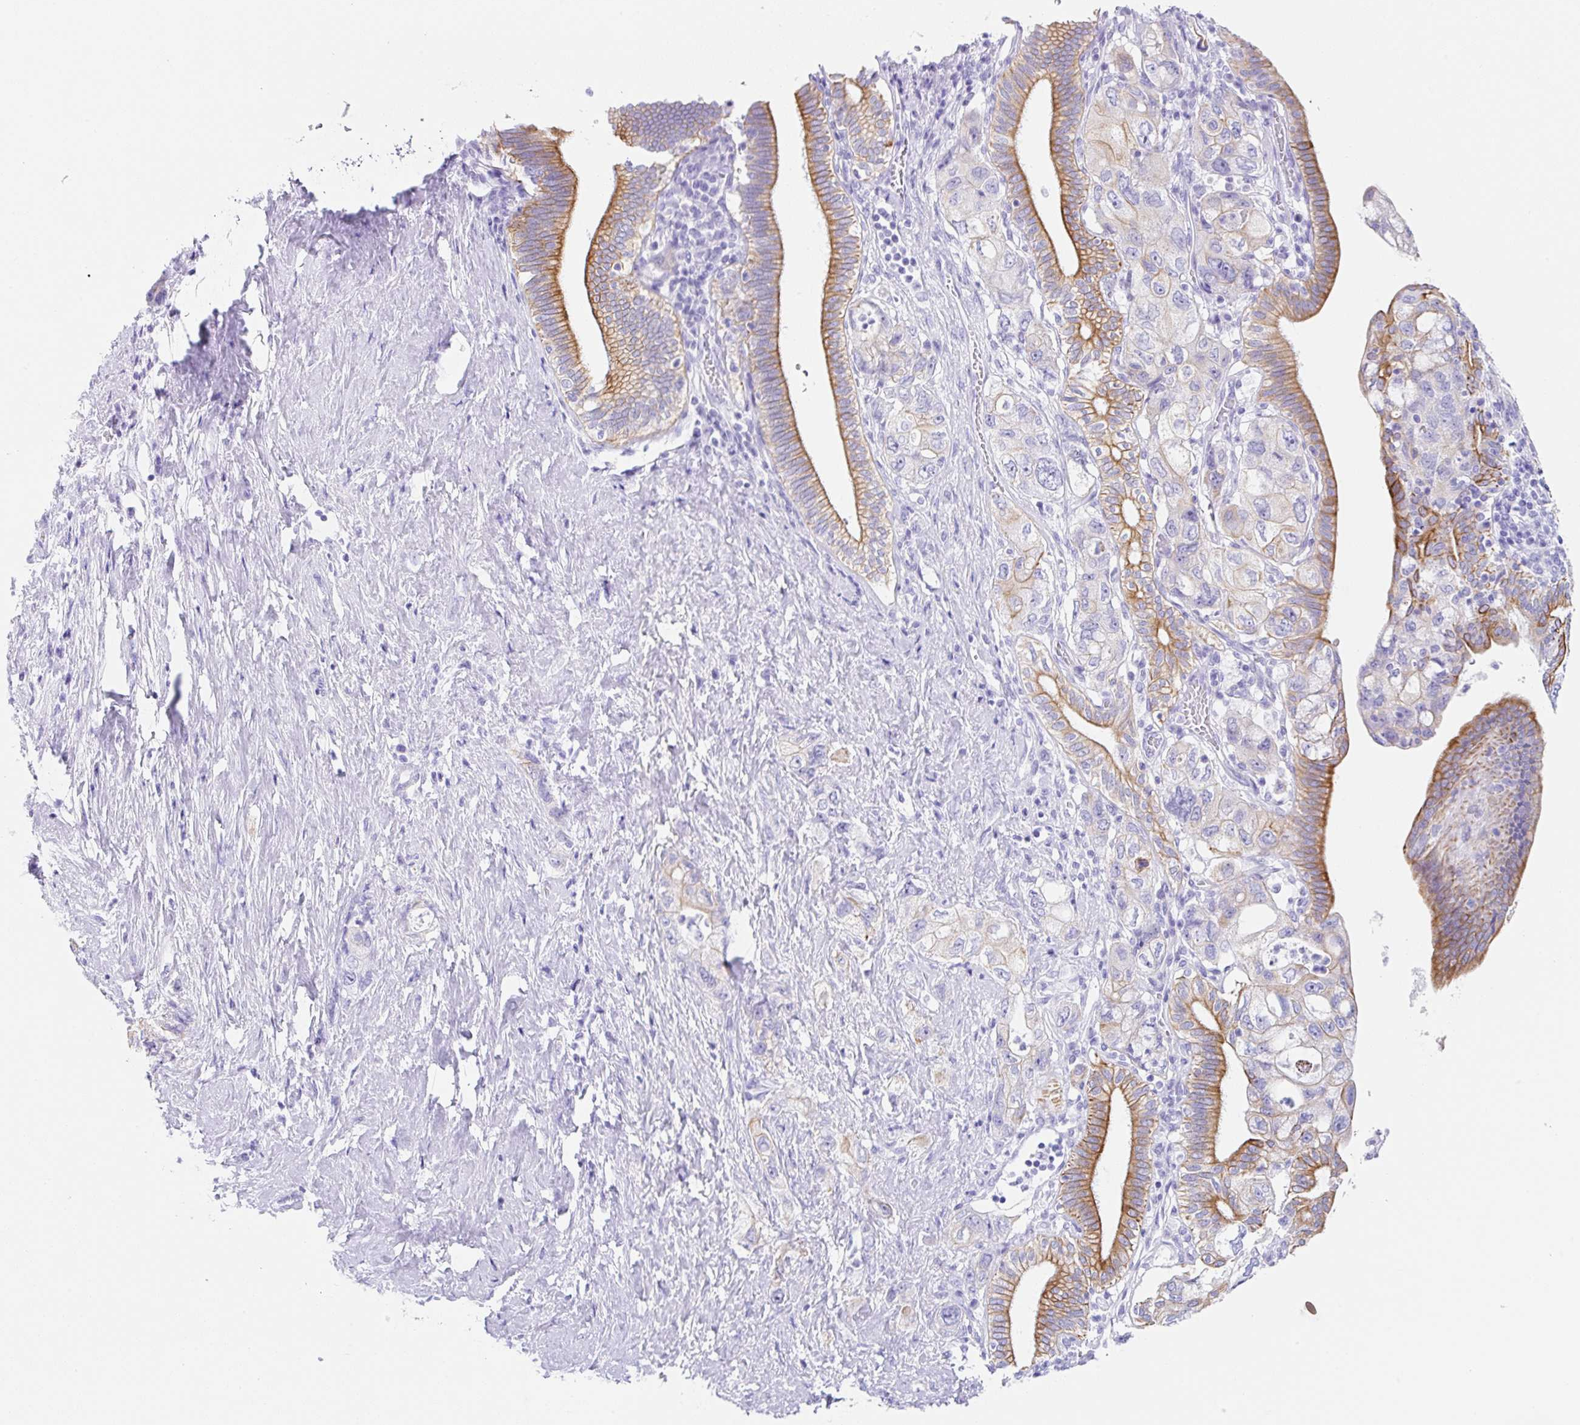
{"staining": {"intensity": "moderate", "quantity": "<25%", "location": "cytoplasmic/membranous"}, "tissue": "pancreatic cancer", "cell_type": "Tumor cells", "image_type": "cancer", "snomed": [{"axis": "morphology", "description": "Adenocarcinoma, NOS"}, {"axis": "topography", "description": "Pancreas"}], "caption": "Pancreatic adenocarcinoma tissue displays moderate cytoplasmic/membranous expression in approximately <25% of tumor cells Using DAB (3,3'-diaminobenzidine) (brown) and hematoxylin (blue) stains, captured at high magnification using brightfield microscopy.", "gene": "CLDND2", "patient": {"sex": "female", "age": 73}}